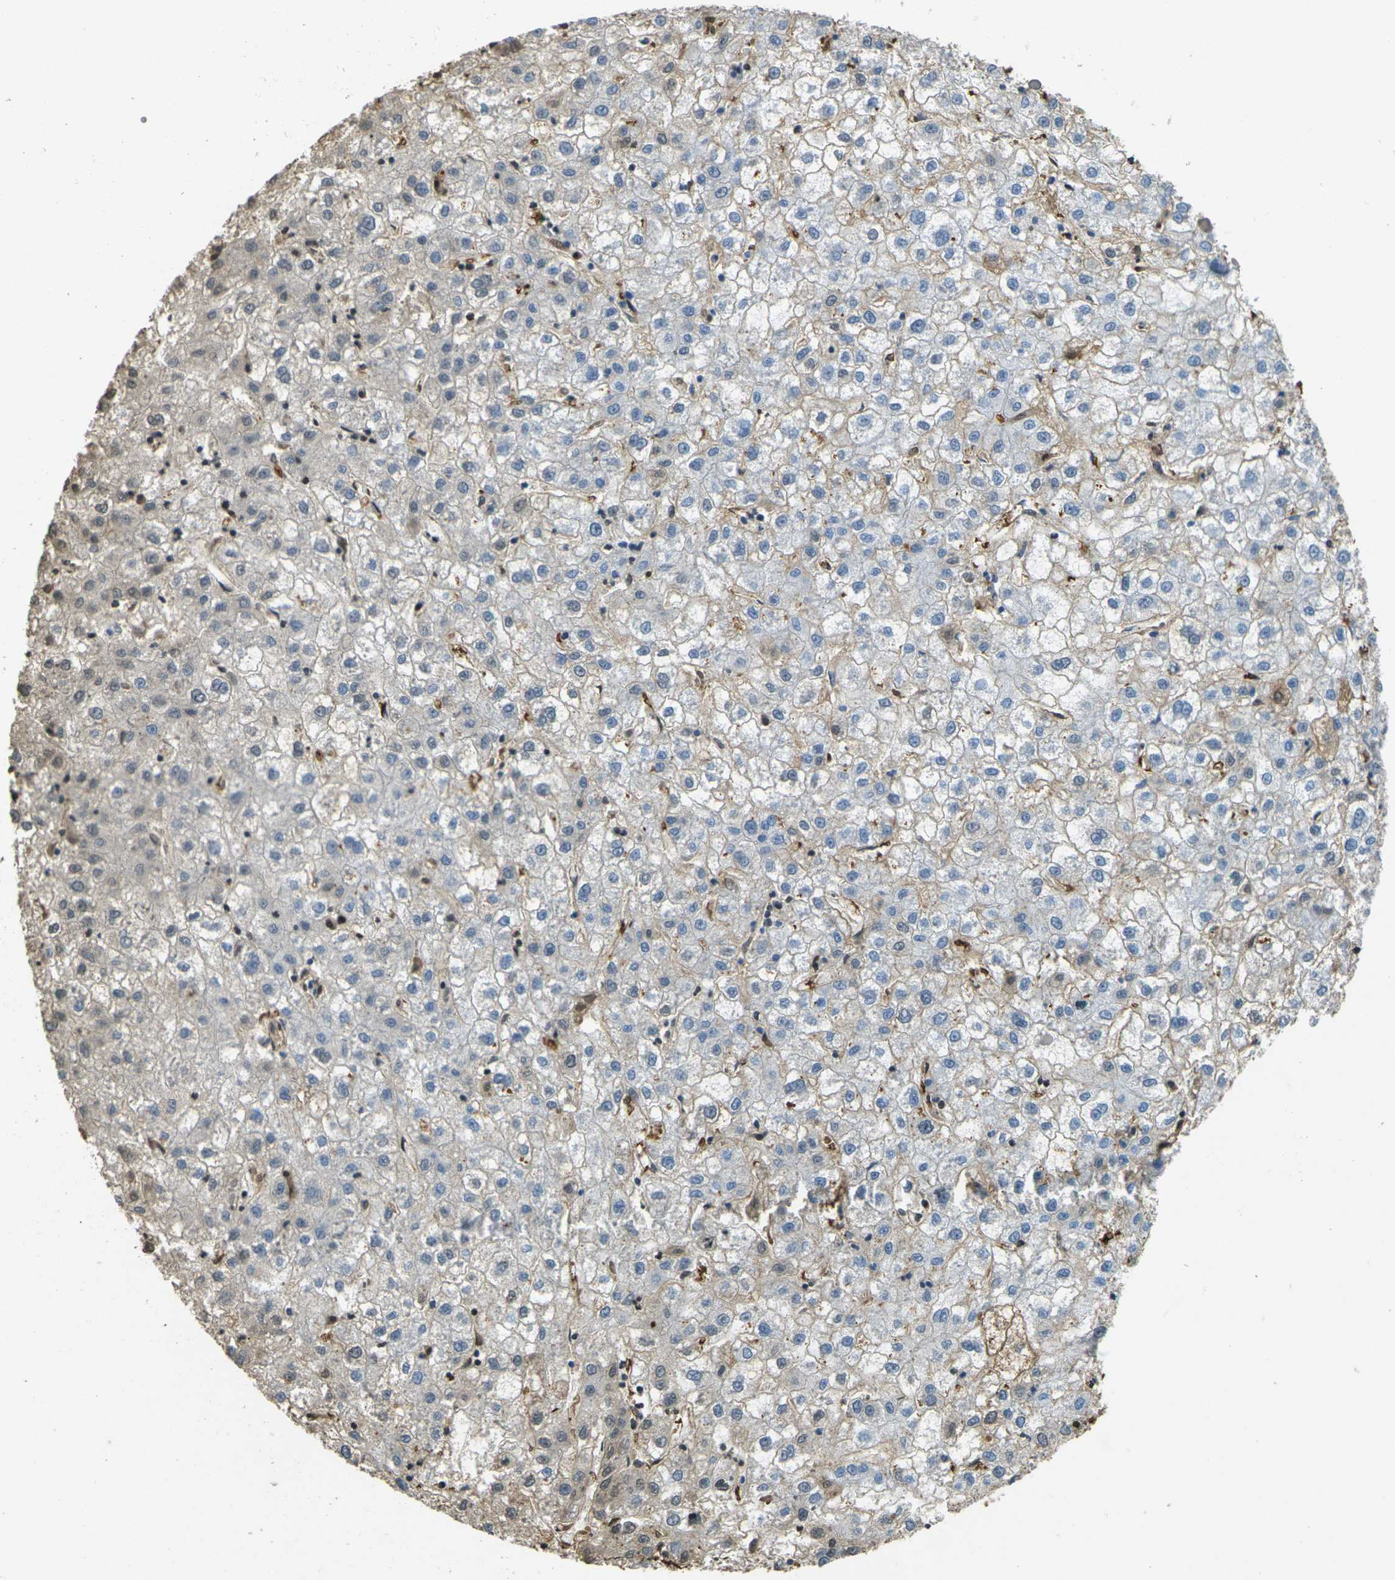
{"staining": {"intensity": "weak", "quantity": "25%-75%", "location": "cytoplasmic/membranous"}, "tissue": "liver cancer", "cell_type": "Tumor cells", "image_type": "cancer", "snomed": [{"axis": "morphology", "description": "Carcinoma, Hepatocellular, NOS"}, {"axis": "topography", "description": "Liver"}], "caption": "Liver cancer stained with a protein marker displays weak staining in tumor cells.", "gene": "HBB", "patient": {"sex": "male", "age": 72}}